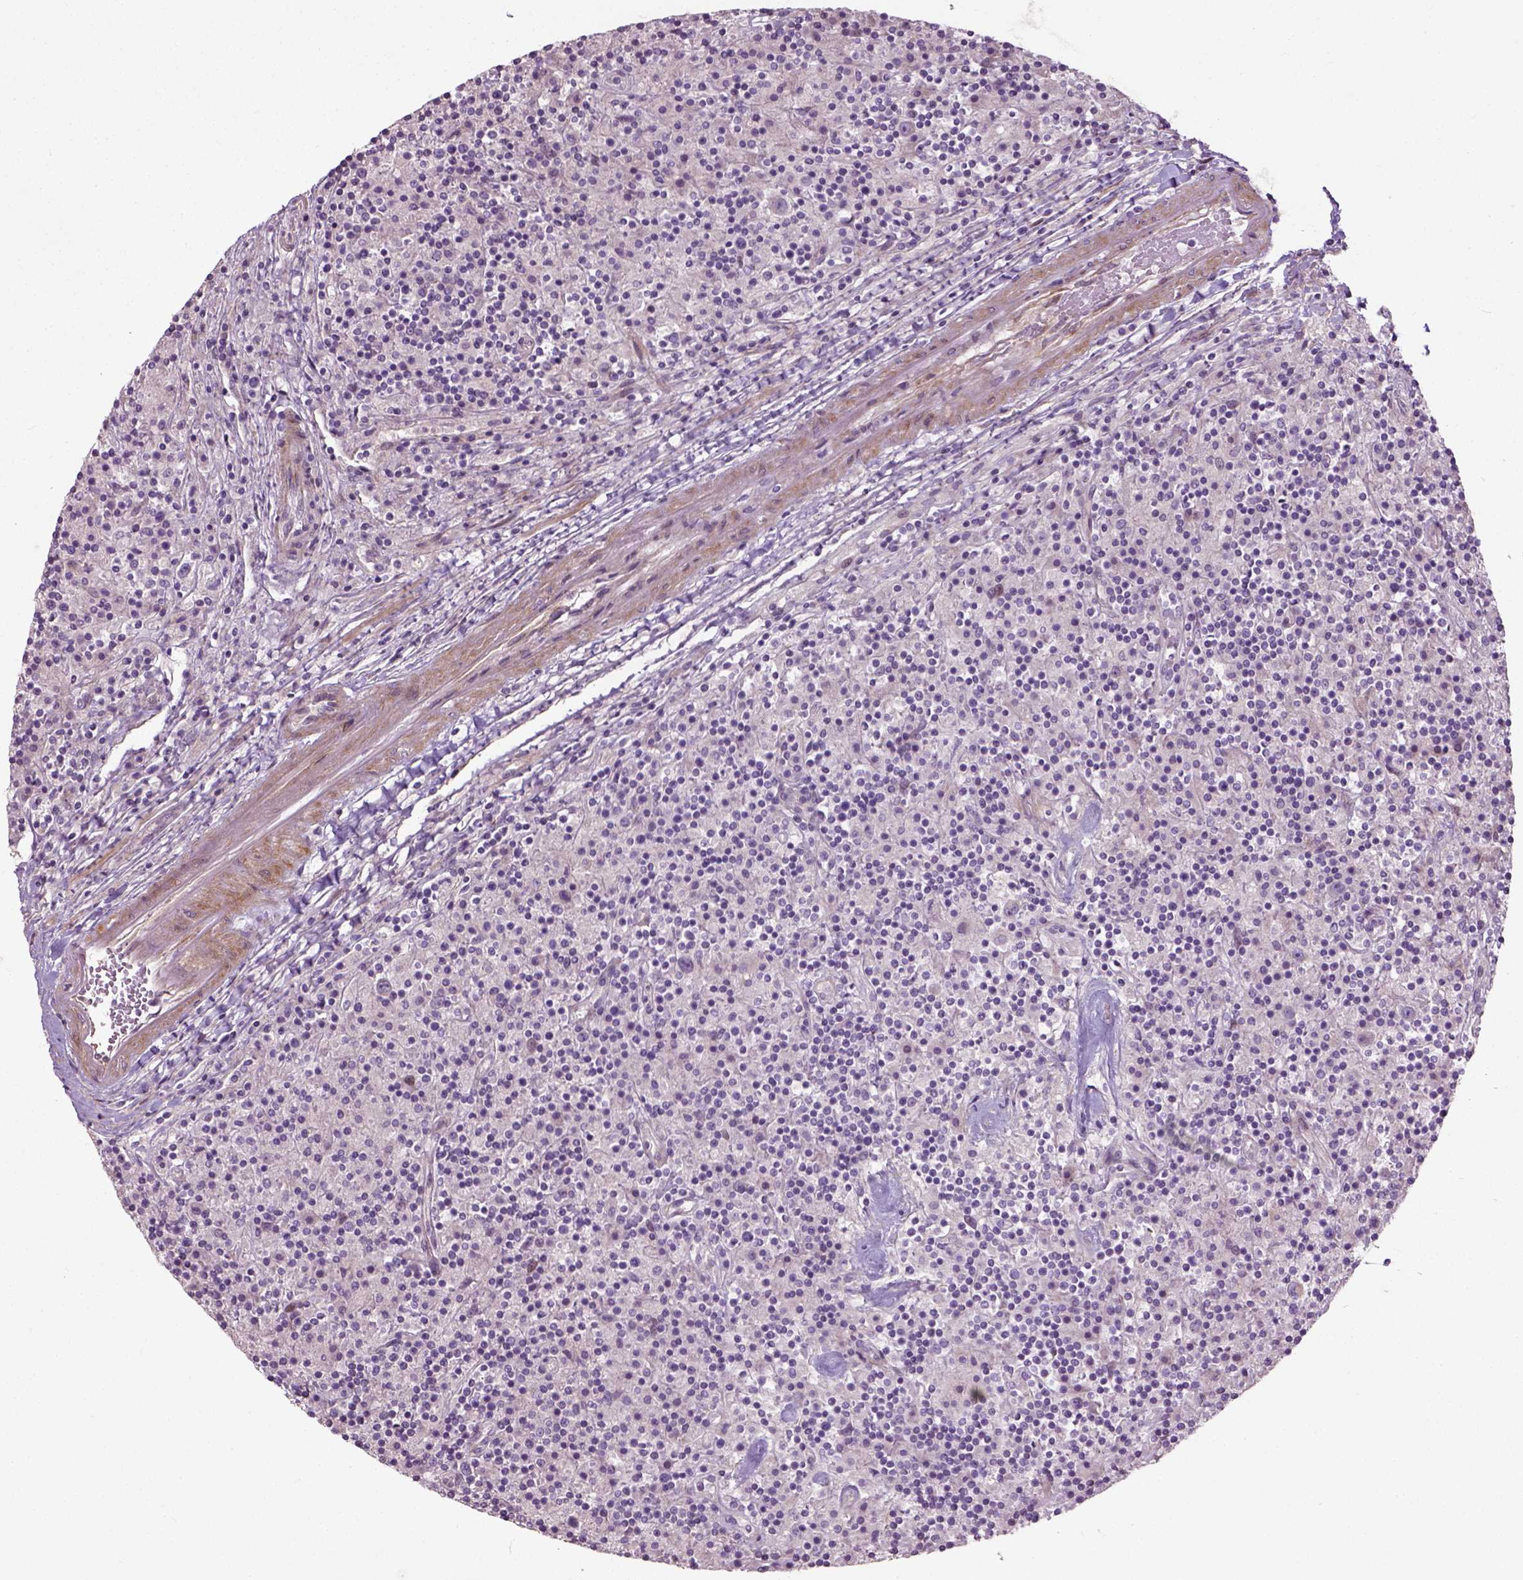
{"staining": {"intensity": "negative", "quantity": "none", "location": "none"}, "tissue": "lymphoma", "cell_type": "Tumor cells", "image_type": "cancer", "snomed": [{"axis": "morphology", "description": "Hodgkin's disease, NOS"}, {"axis": "topography", "description": "Lymph node"}], "caption": "DAB (3,3'-diaminobenzidine) immunohistochemical staining of human Hodgkin's disease displays no significant staining in tumor cells.", "gene": "PKP3", "patient": {"sex": "male", "age": 70}}